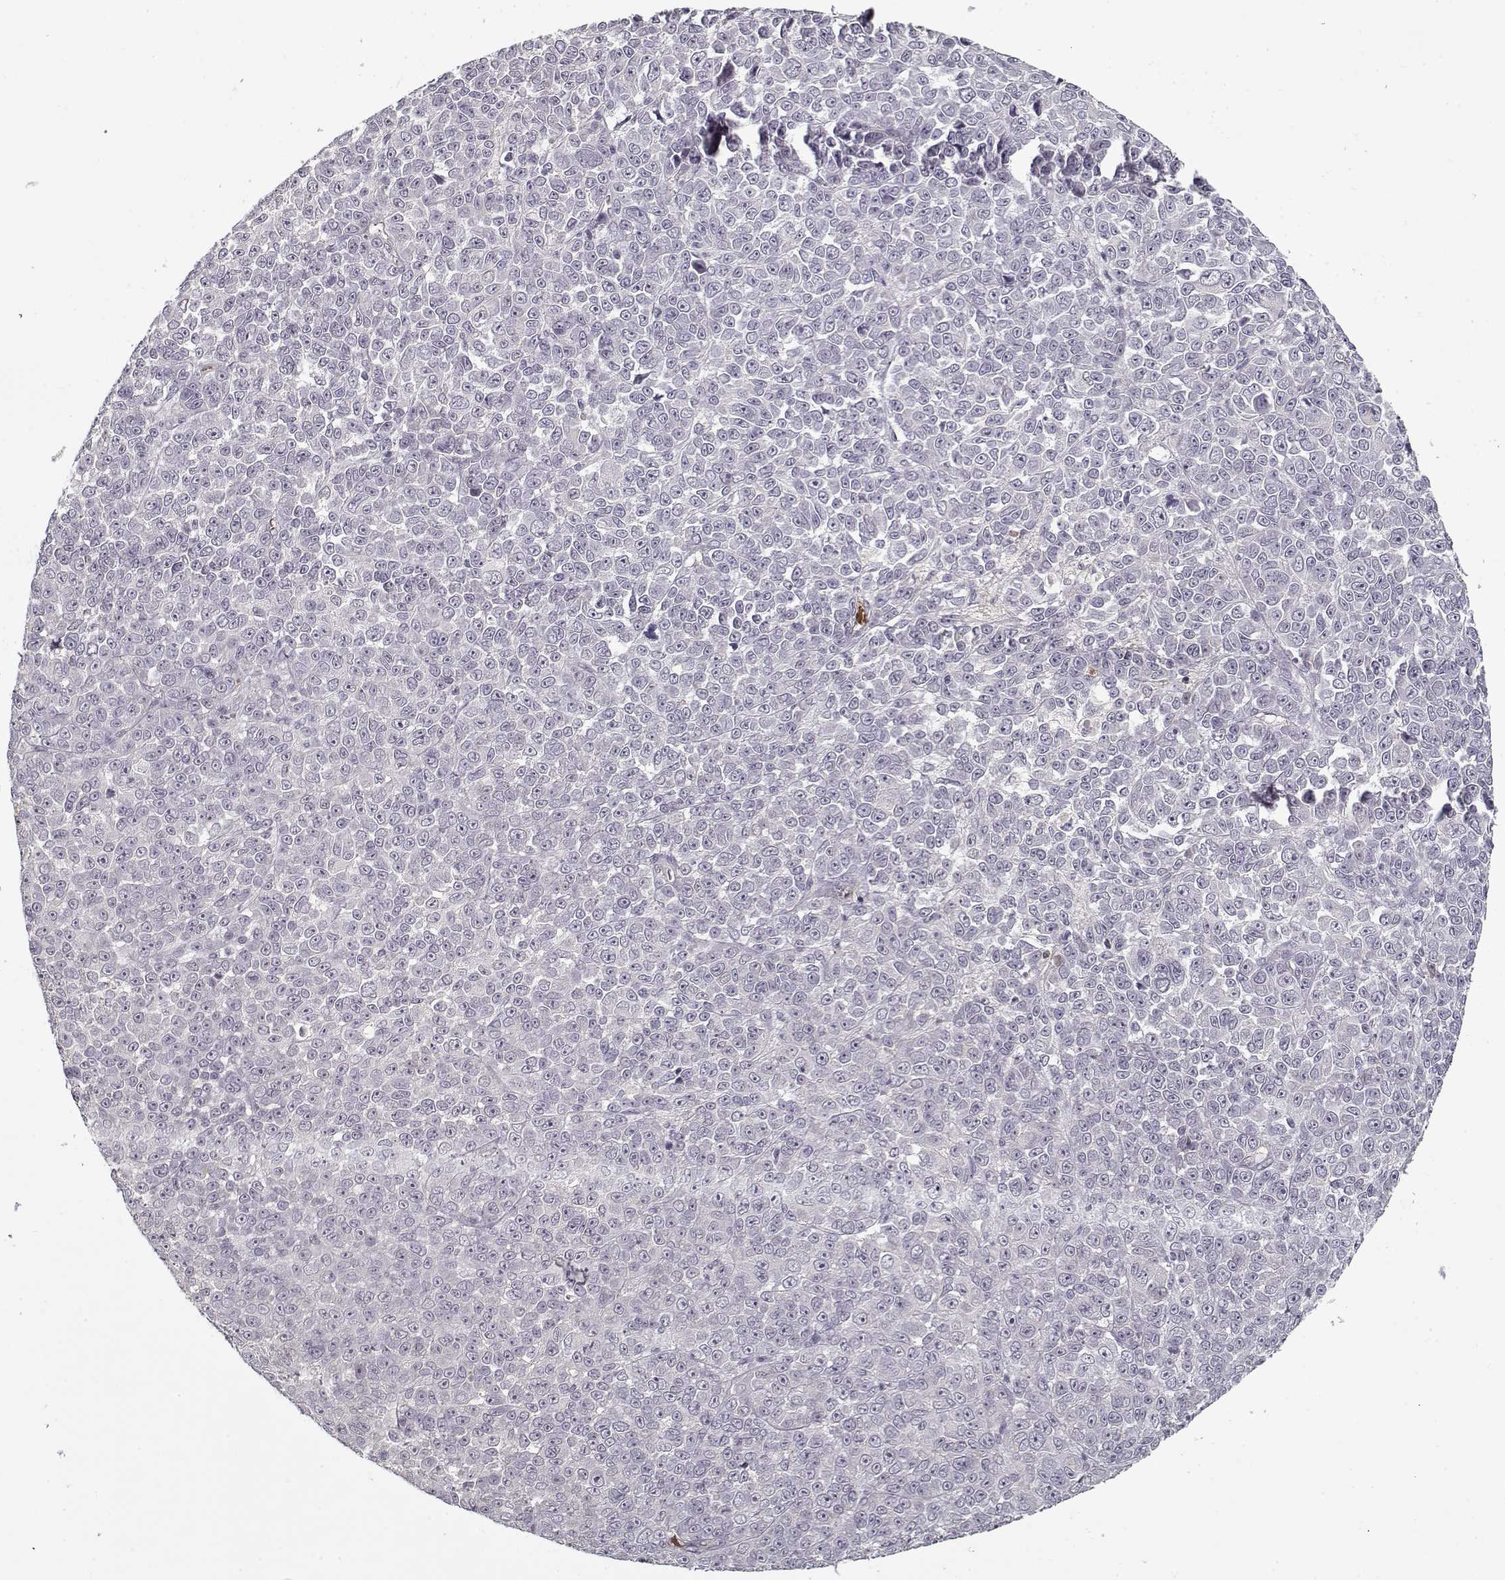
{"staining": {"intensity": "negative", "quantity": "none", "location": "none"}, "tissue": "melanoma", "cell_type": "Tumor cells", "image_type": "cancer", "snomed": [{"axis": "morphology", "description": "Malignant melanoma, NOS"}, {"axis": "topography", "description": "Skin"}], "caption": "Tumor cells are negative for brown protein staining in malignant melanoma.", "gene": "AFM", "patient": {"sex": "female", "age": 95}}